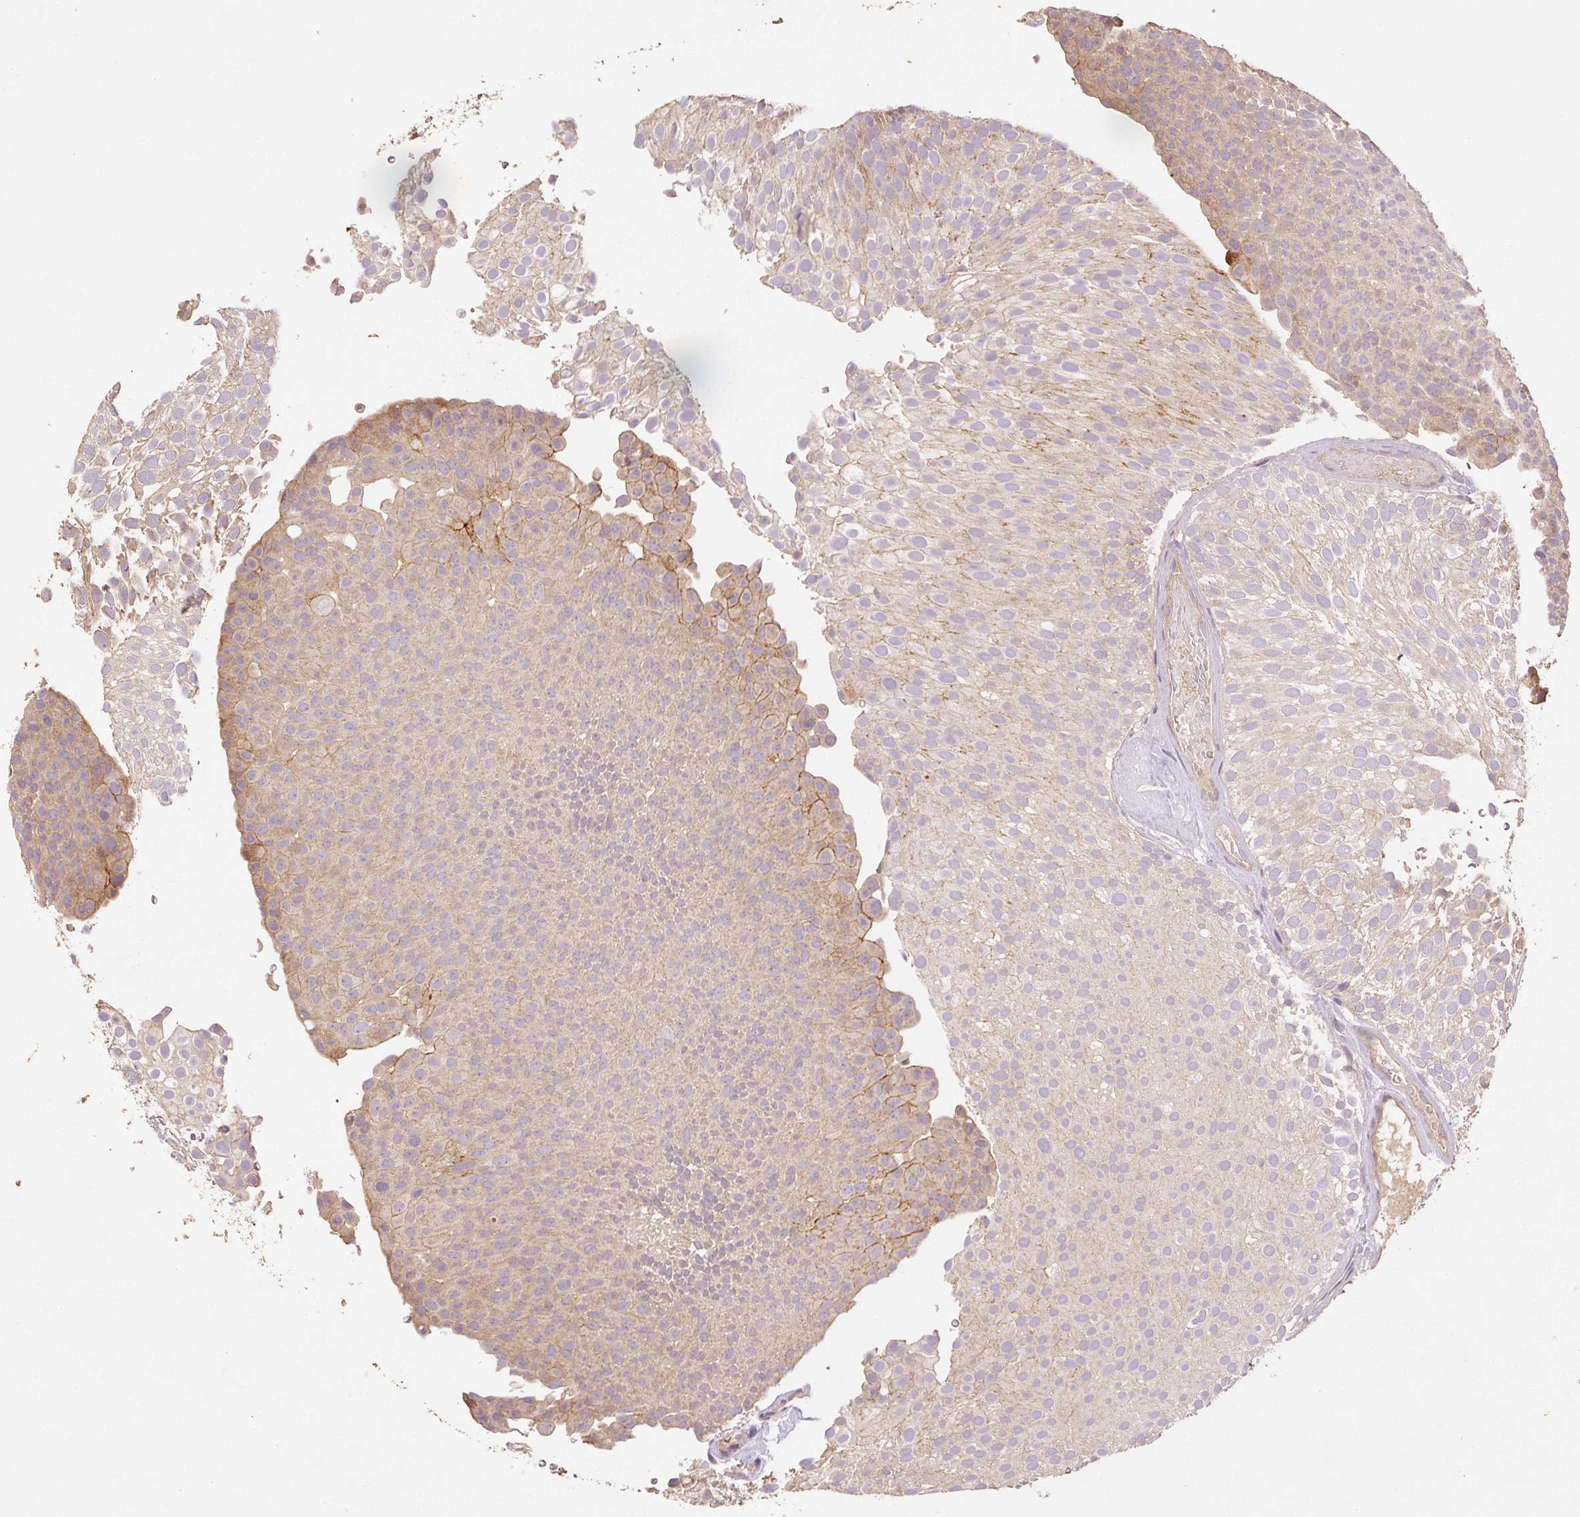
{"staining": {"intensity": "weak", "quantity": "<25%", "location": "cytoplasmic/membranous"}, "tissue": "urothelial cancer", "cell_type": "Tumor cells", "image_type": "cancer", "snomed": [{"axis": "morphology", "description": "Urothelial carcinoma, Low grade"}, {"axis": "topography", "description": "Urinary bladder"}], "caption": "A histopathology image of urothelial carcinoma (low-grade) stained for a protein reveals no brown staining in tumor cells.", "gene": "YIF1B", "patient": {"sex": "male", "age": 78}}